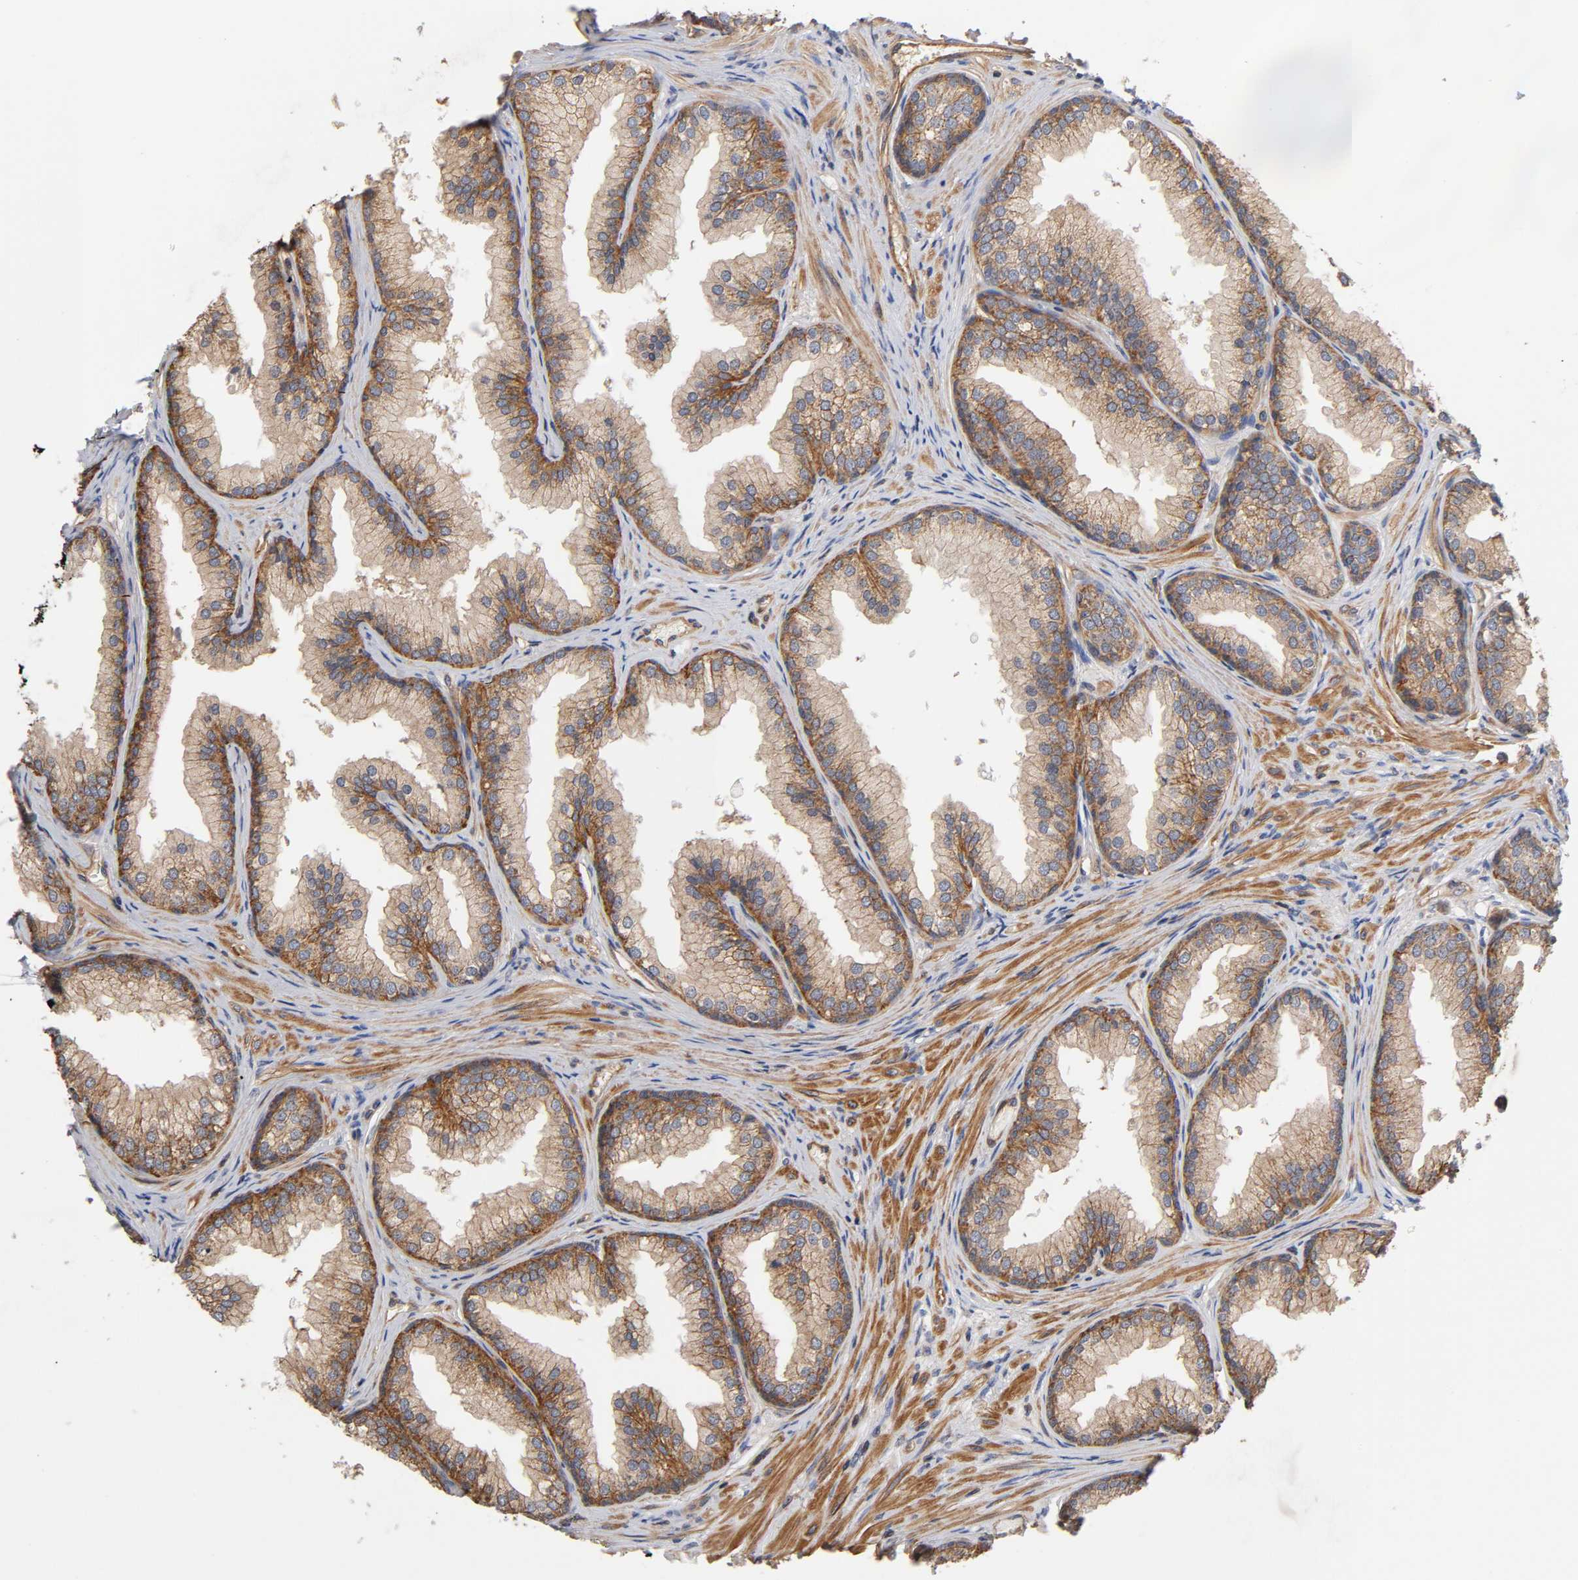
{"staining": {"intensity": "moderate", "quantity": "25%-75%", "location": "cytoplasmic/membranous"}, "tissue": "prostate", "cell_type": "Glandular cells", "image_type": "normal", "snomed": [{"axis": "morphology", "description": "Normal tissue, NOS"}, {"axis": "topography", "description": "Prostate"}], "caption": "Prostate was stained to show a protein in brown. There is medium levels of moderate cytoplasmic/membranous positivity in about 25%-75% of glandular cells. The staining was performed using DAB (3,3'-diaminobenzidine) to visualize the protein expression in brown, while the nuclei were stained in blue with hematoxylin (Magnification: 20x).", "gene": "LAMTOR2", "patient": {"sex": "male", "age": 76}}